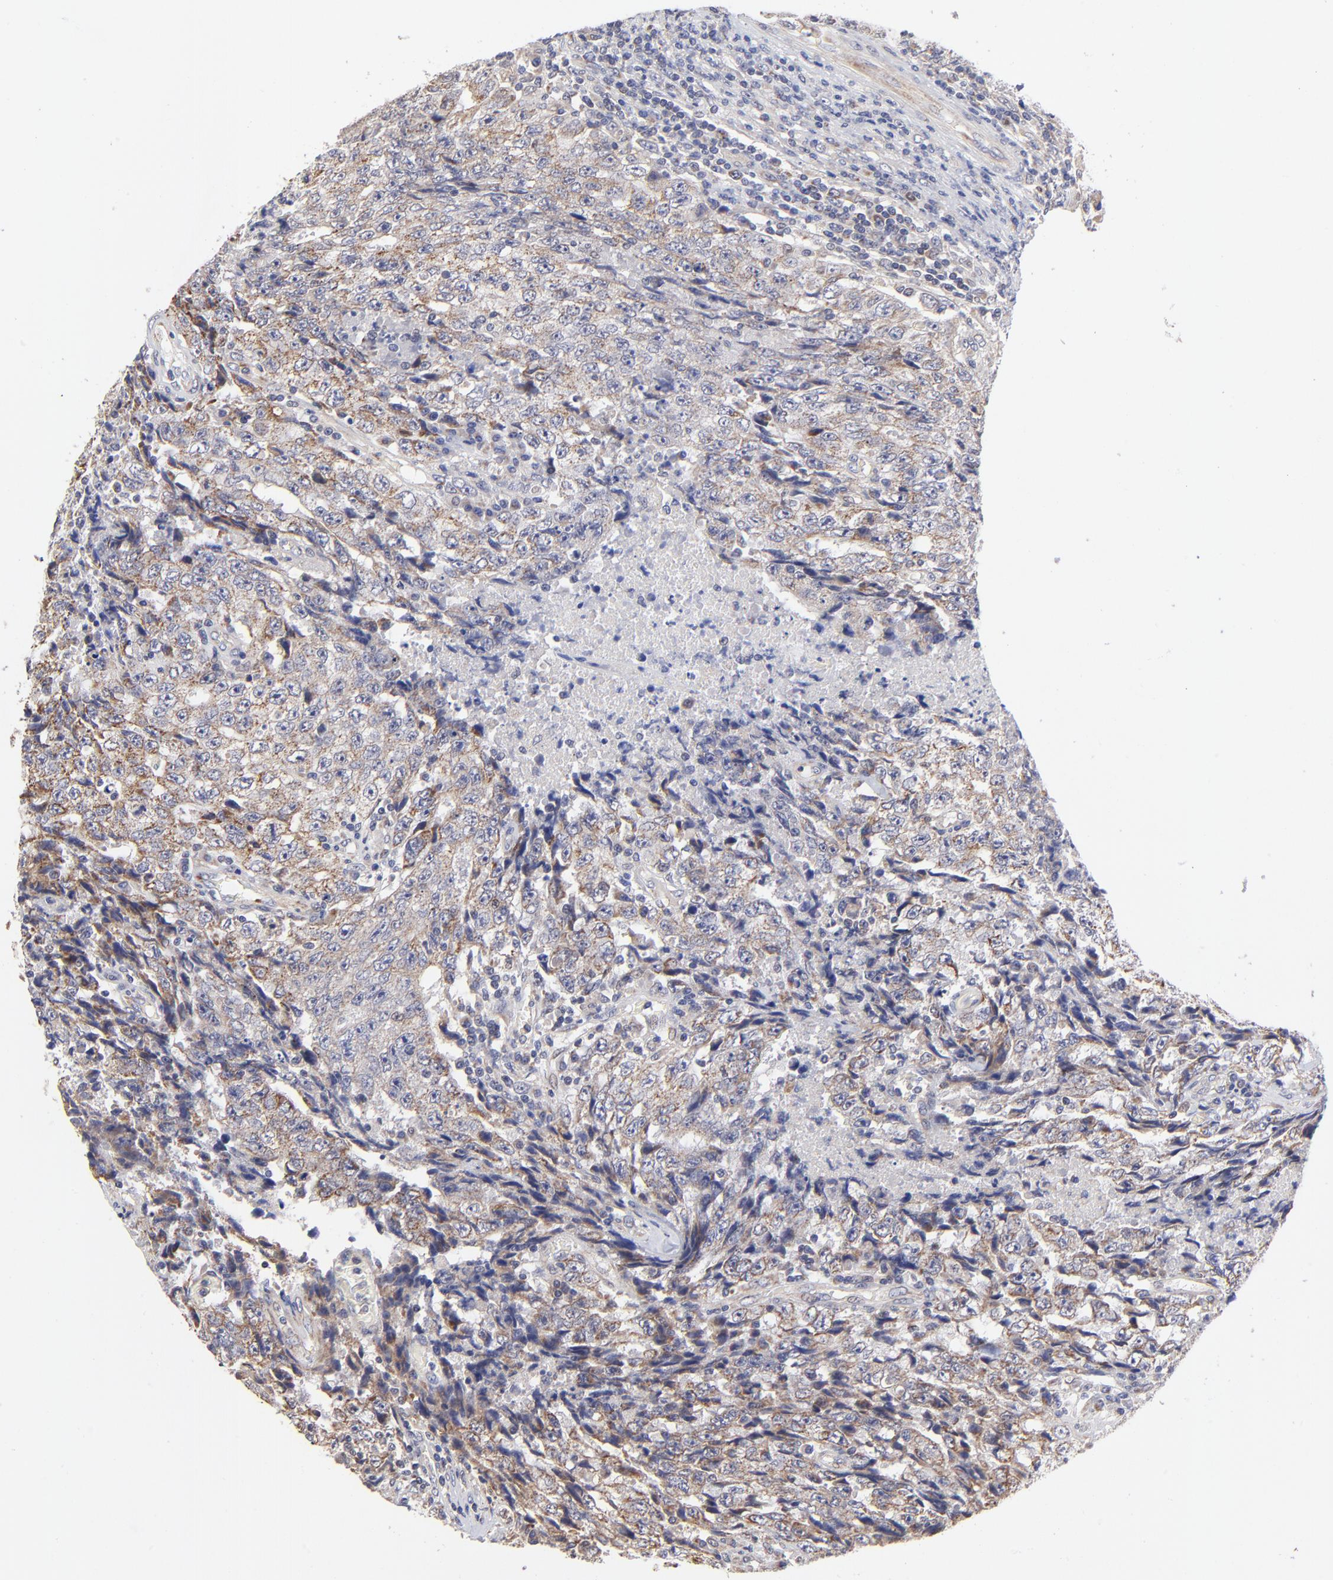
{"staining": {"intensity": "moderate", "quantity": "25%-75%", "location": "cytoplasmic/membranous"}, "tissue": "testis cancer", "cell_type": "Tumor cells", "image_type": "cancer", "snomed": [{"axis": "morphology", "description": "Necrosis, NOS"}, {"axis": "morphology", "description": "Carcinoma, Embryonal, NOS"}, {"axis": "topography", "description": "Testis"}], "caption": "IHC staining of testis cancer, which shows medium levels of moderate cytoplasmic/membranous positivity in about 25%-75% of tumor cells indicating moderate cytoplasmic/membranous protein positivity. The staining was performed using DAB (3,3'-diaminobenzidine) (brown) for protein detection and nuclei were counterstained in hematoxylin (blue).", "gene": "FBXL12", "patient": {"sex": "male", "age": 19}}